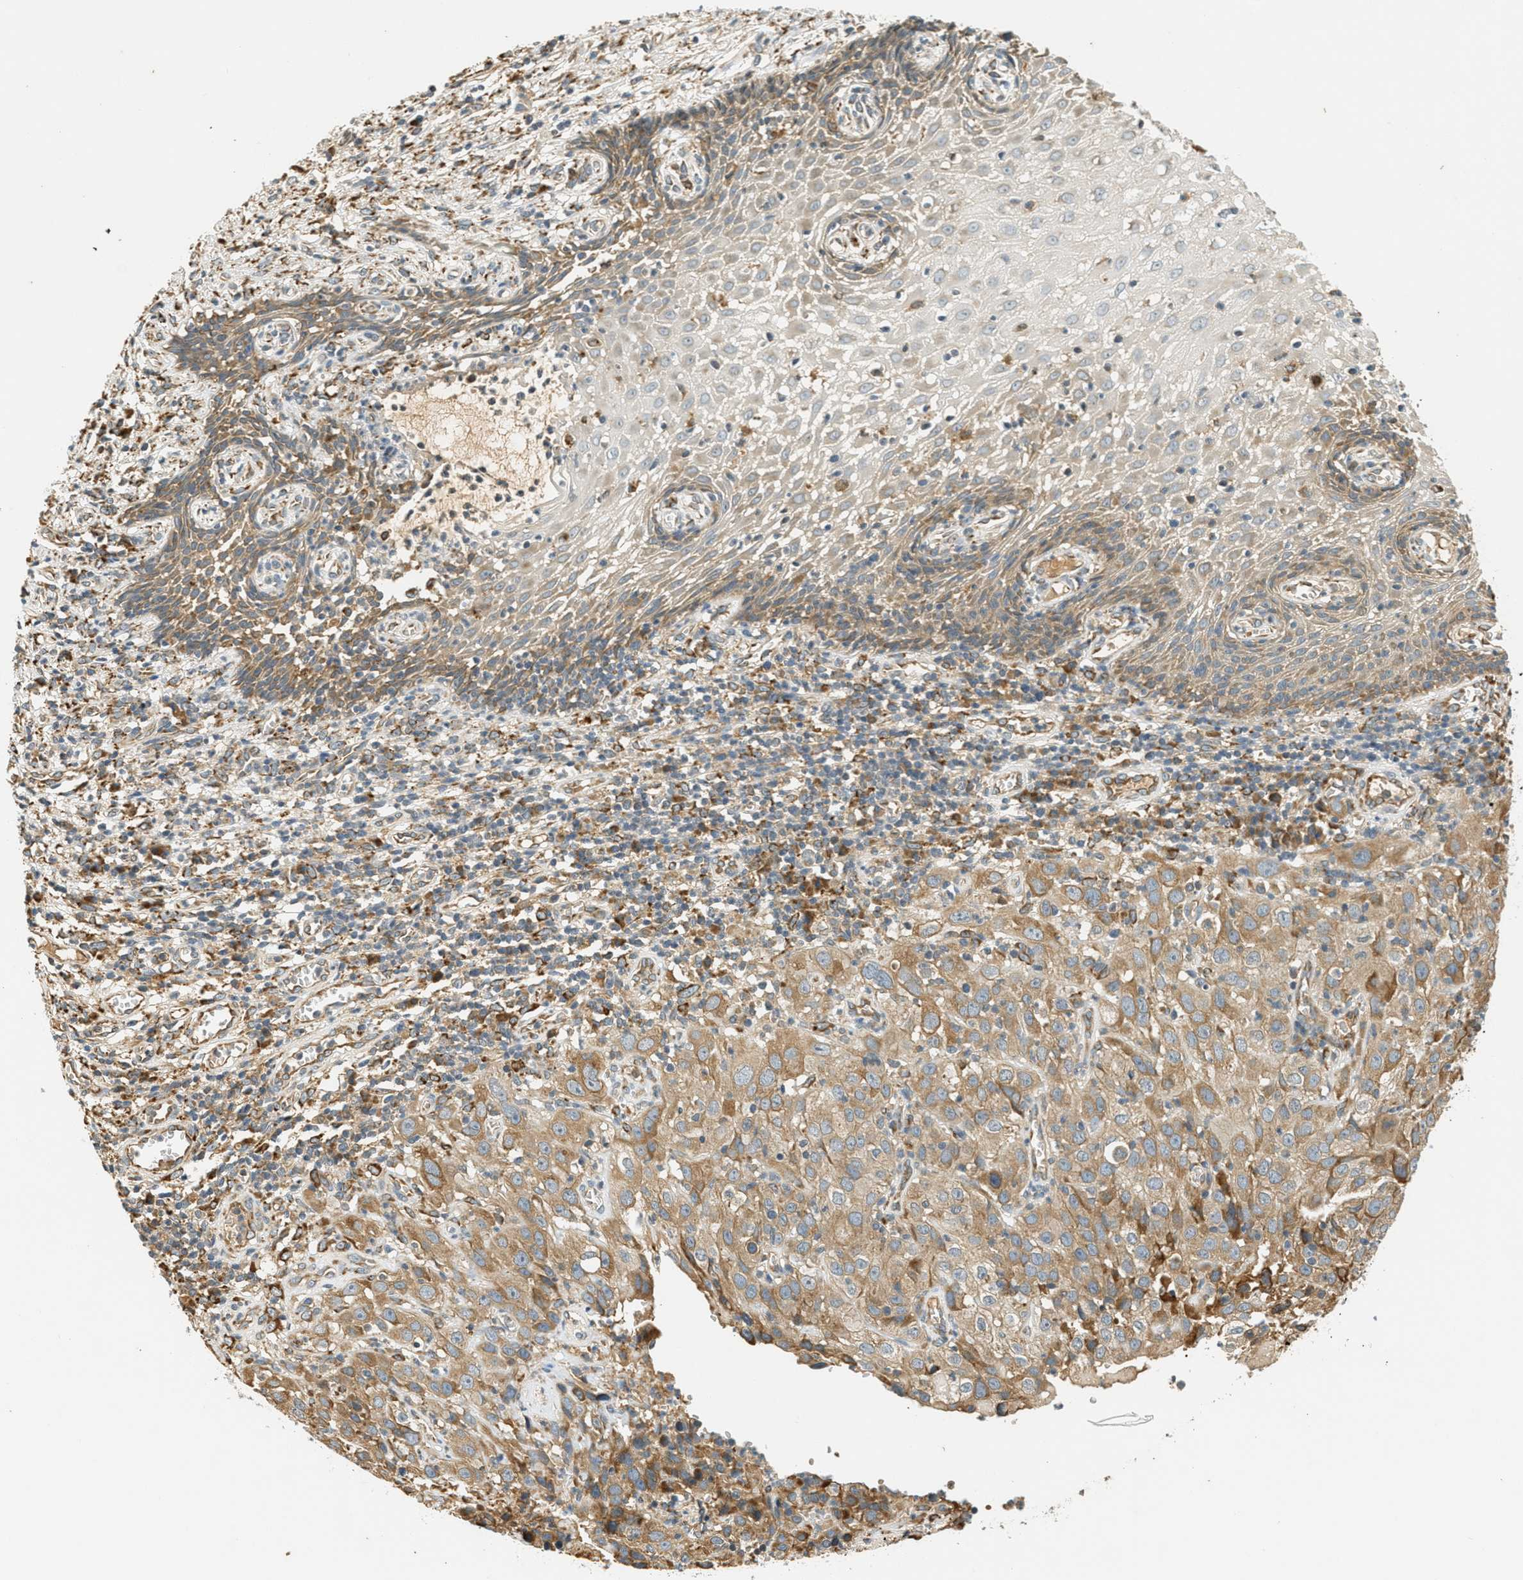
{"staining": {"intensity": "moderate", "quantity": ">75%", "location": "cytoplasmic/membranous"}, "tissue": "cervical cancer", "cell_type": "Tumor cells", "image_type": "cancer", "snomed": [{"axis": "morphology", "description": "Squamous cell carcinoma, NOS"}, {"axis": "topography", "description": "Cervix"}], "caption": "This histopathology image shows immunohistochemistry staining of cervical squamous cell carcinoma, with medium moderate cytoplasmic/membranous positivity in approximately >75% of tumor cells.", "gene": "PDK1", "patient": {"sex": "female", "age": 32}}